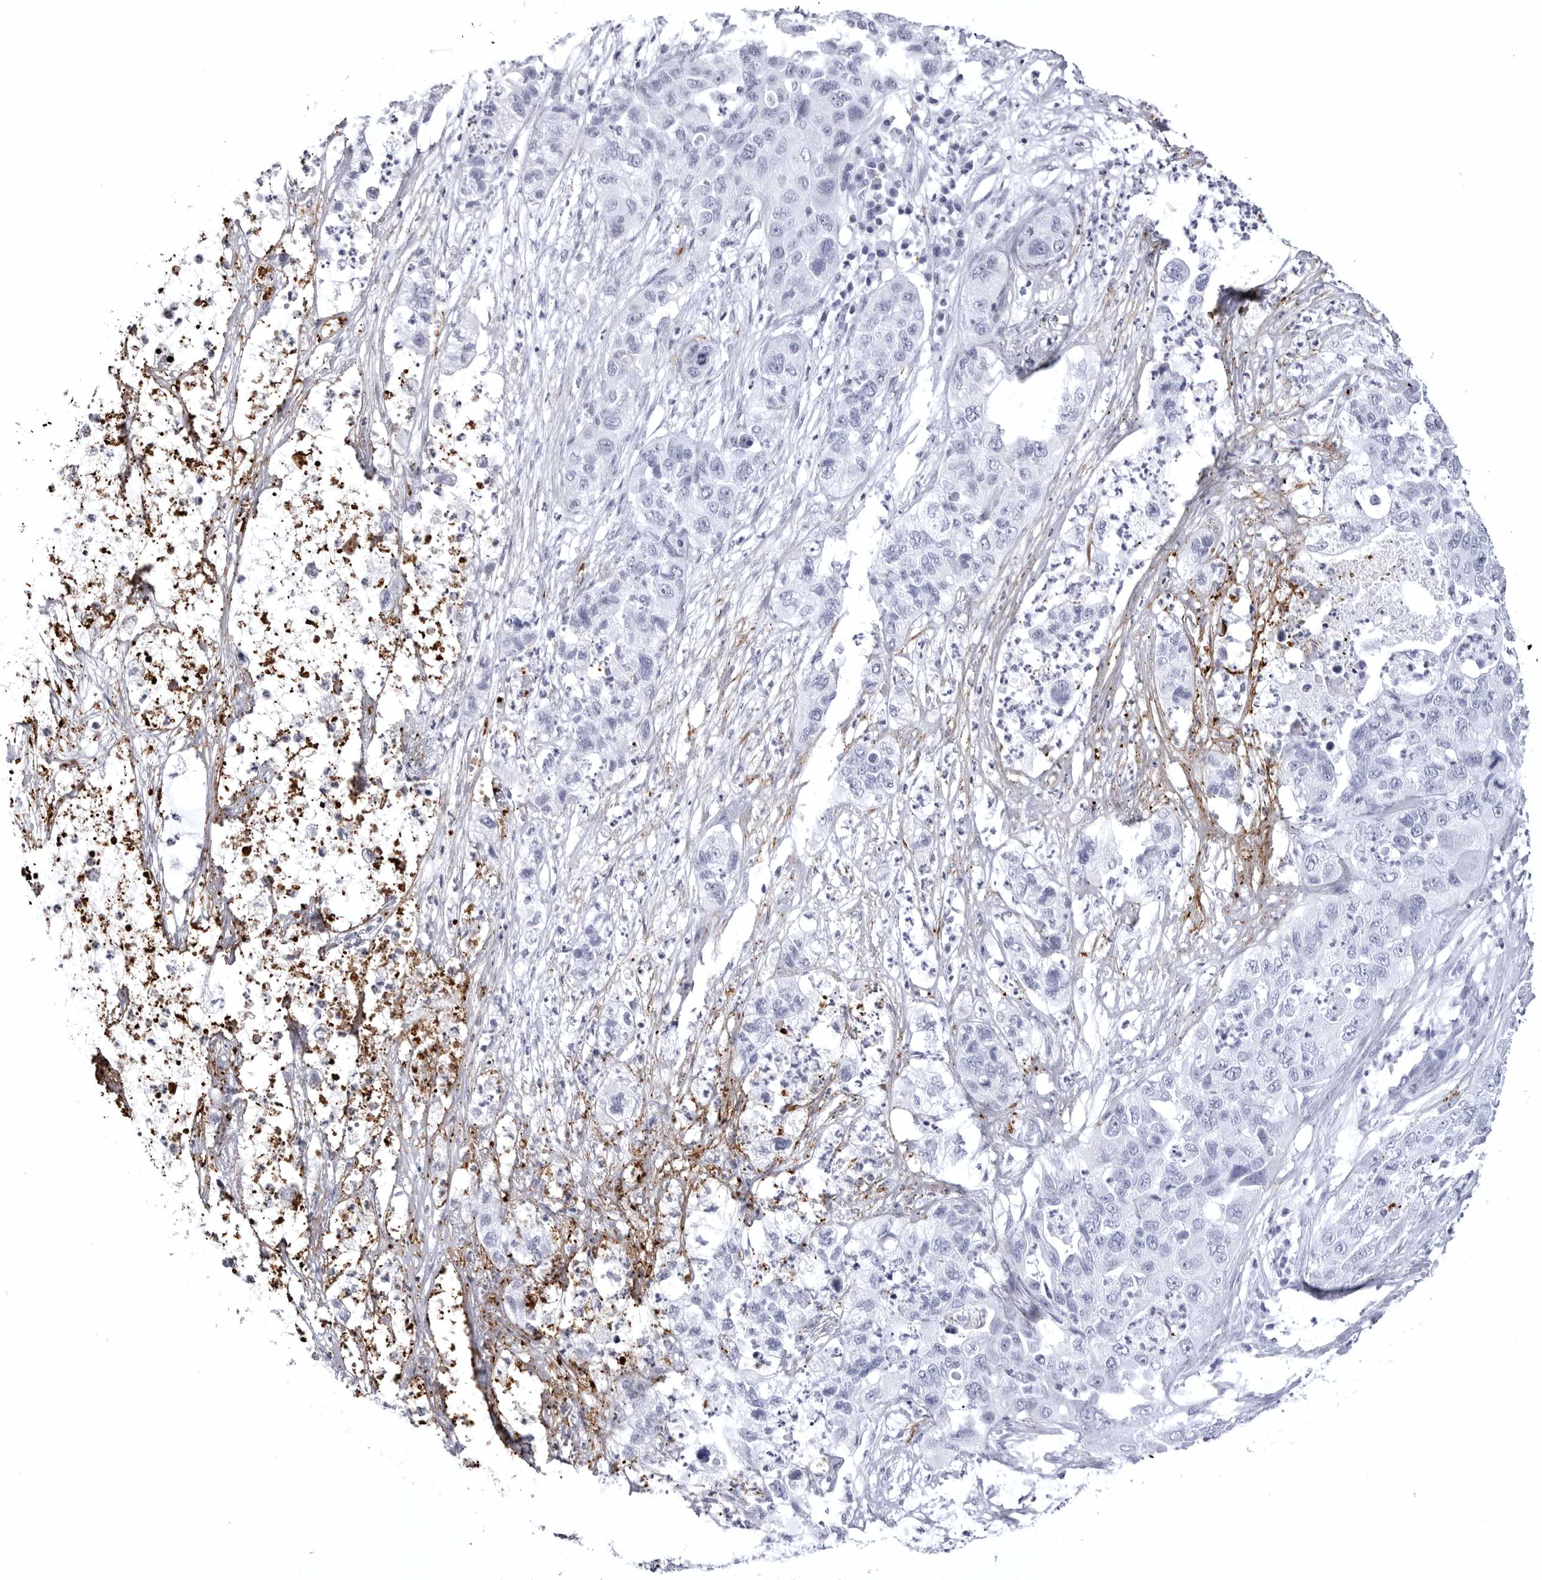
{"staining": {"intensity": "negative", "quantity": "none", "location": "none"}, "tissue": "pancreatic cancer", "cell_type": "Tumor cells", "image_type": "cancer", "snomed": [{"axis": "morphology", "description": "Adenocarcinoma, NOS"}, {"axis": "topography", "description": "Pancreas"}], "caption": "Tumor cells are negative for brown protein staining in pancreatic cancer.", "gene": "COL26A1", "patient": {"sex": "female", "age": 78}}